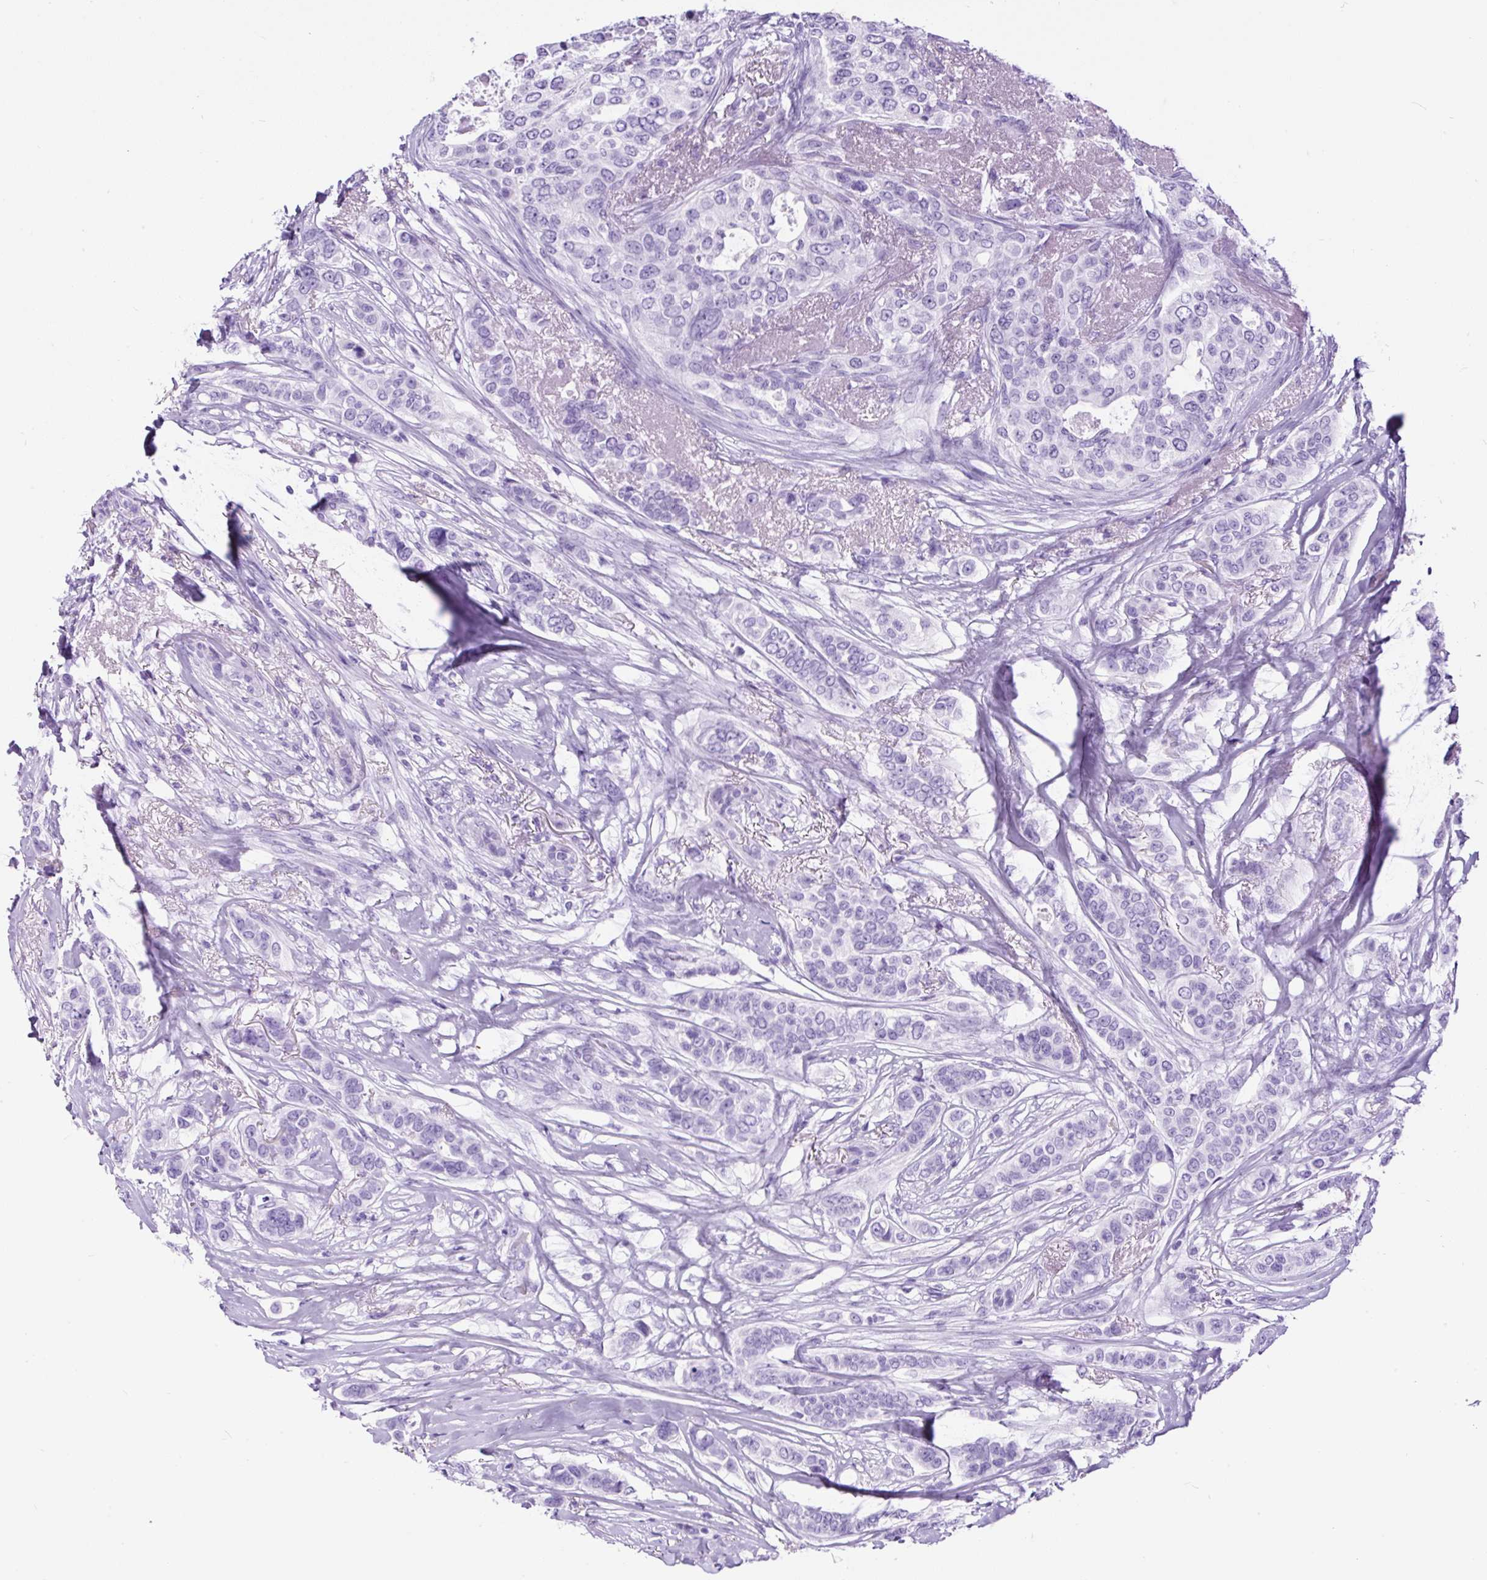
{"staining": {"intensity": "negative", "quantity": "none", "location": "none"}, "tissue": "breast cancer", "cell_type": "Tumor cells", "image_type": "cancer", "snomed": [{"axis": "morphology", "description": "Lobular carcinoma"}, {"axis": "topography", "description": "Breast"}], "caption": "The photomicrograph exhibits no staining of tumor cells in breast cancer.", "gene": "CEL", "patient": {"sex": "female", "age": 51}}